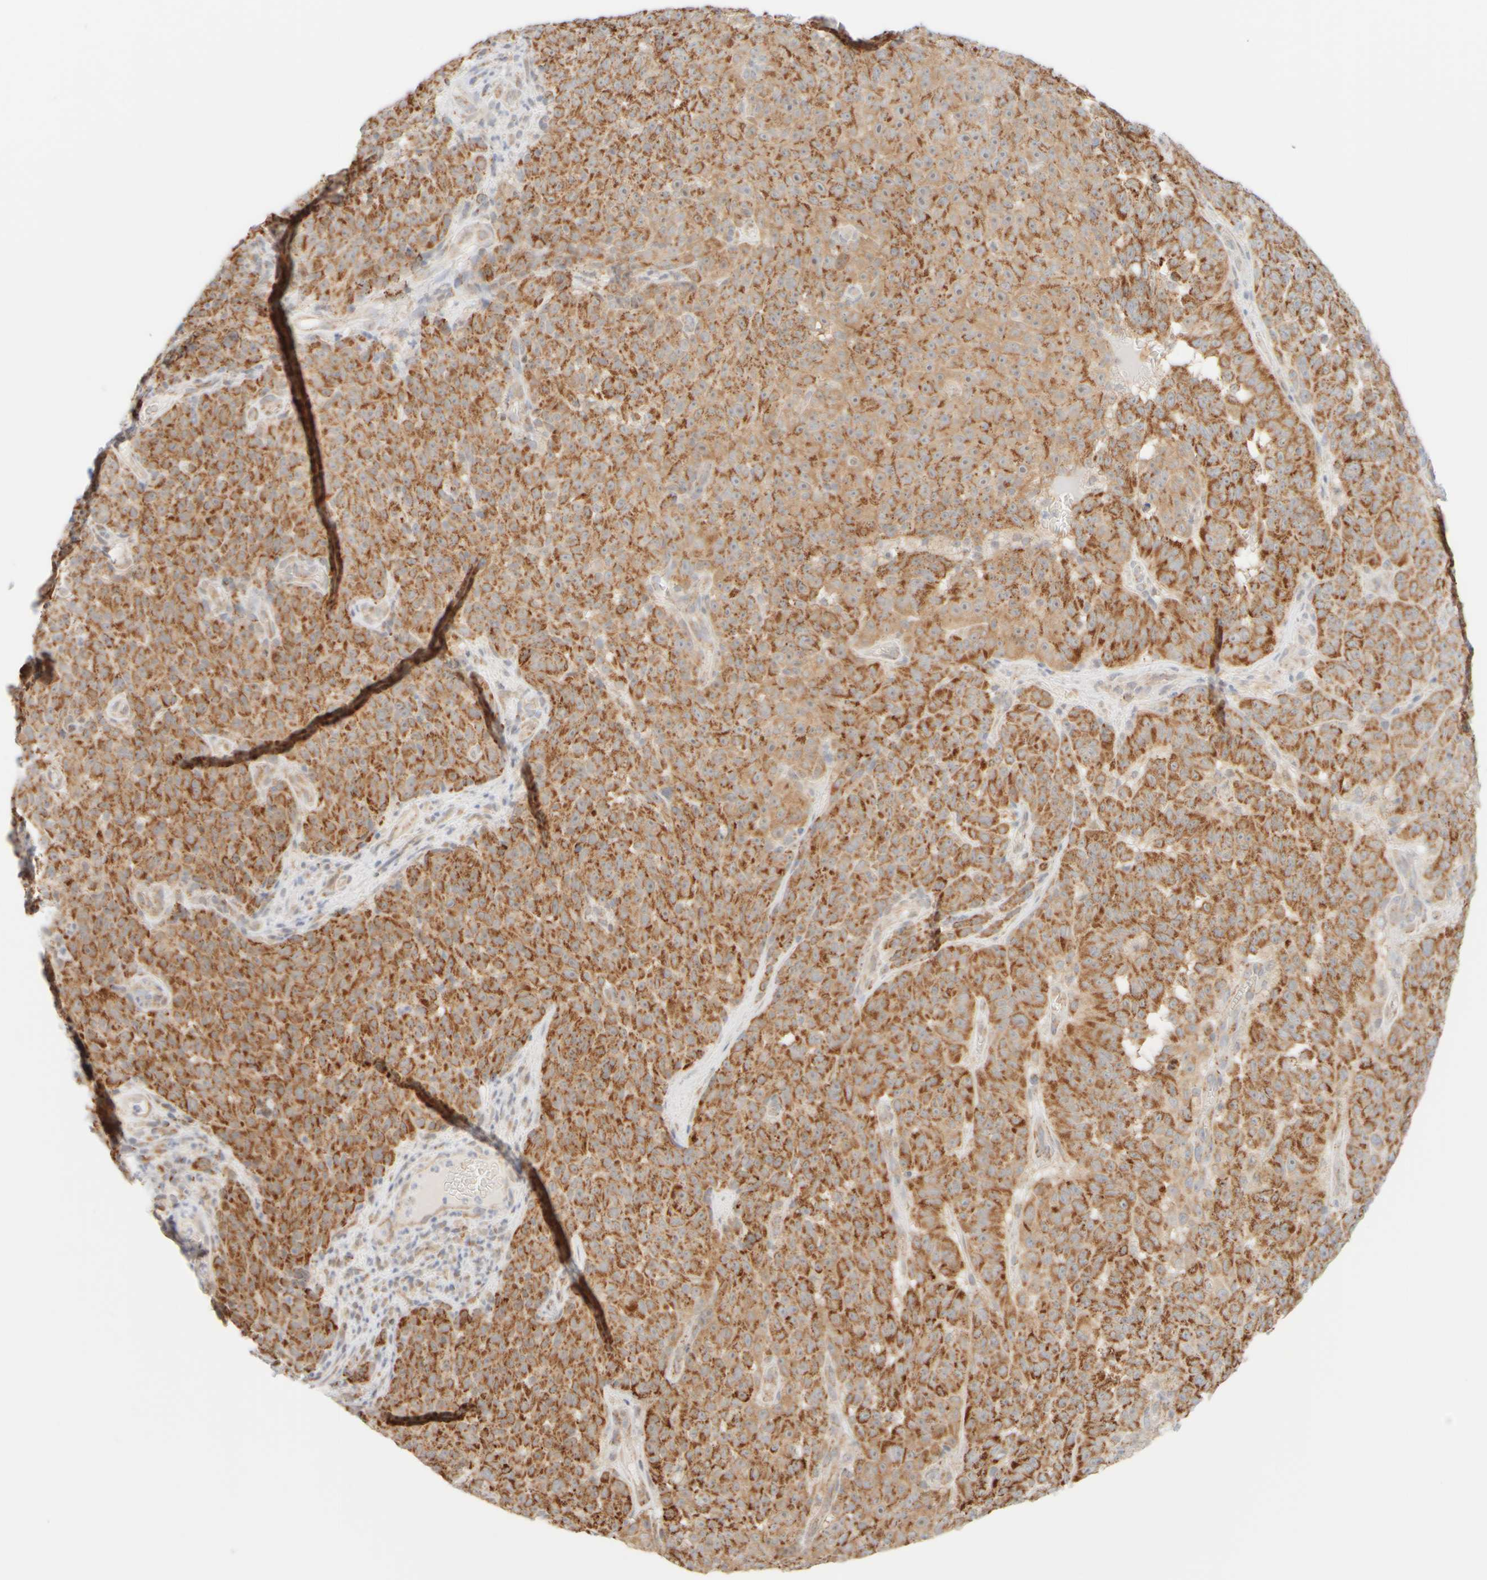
{"staining": {"intensity": "moderate", "quantity": ">75%", "location": "cytoplasmic/membranous"}, "tissue": "melanoma", "cell_type": "Tumor cells", "image_type": "cancer", "snomed": [{"axis": "morphology", "description": "Malignant melanoma, NOS"}, {"axis": "topography", "description": "Skin"}], "caption": "Melanoma stained with a protein marker displays moderate staining in tumor cells.", "gene": "PPM1K", "patient": {"sex": "female", "age": 82}}